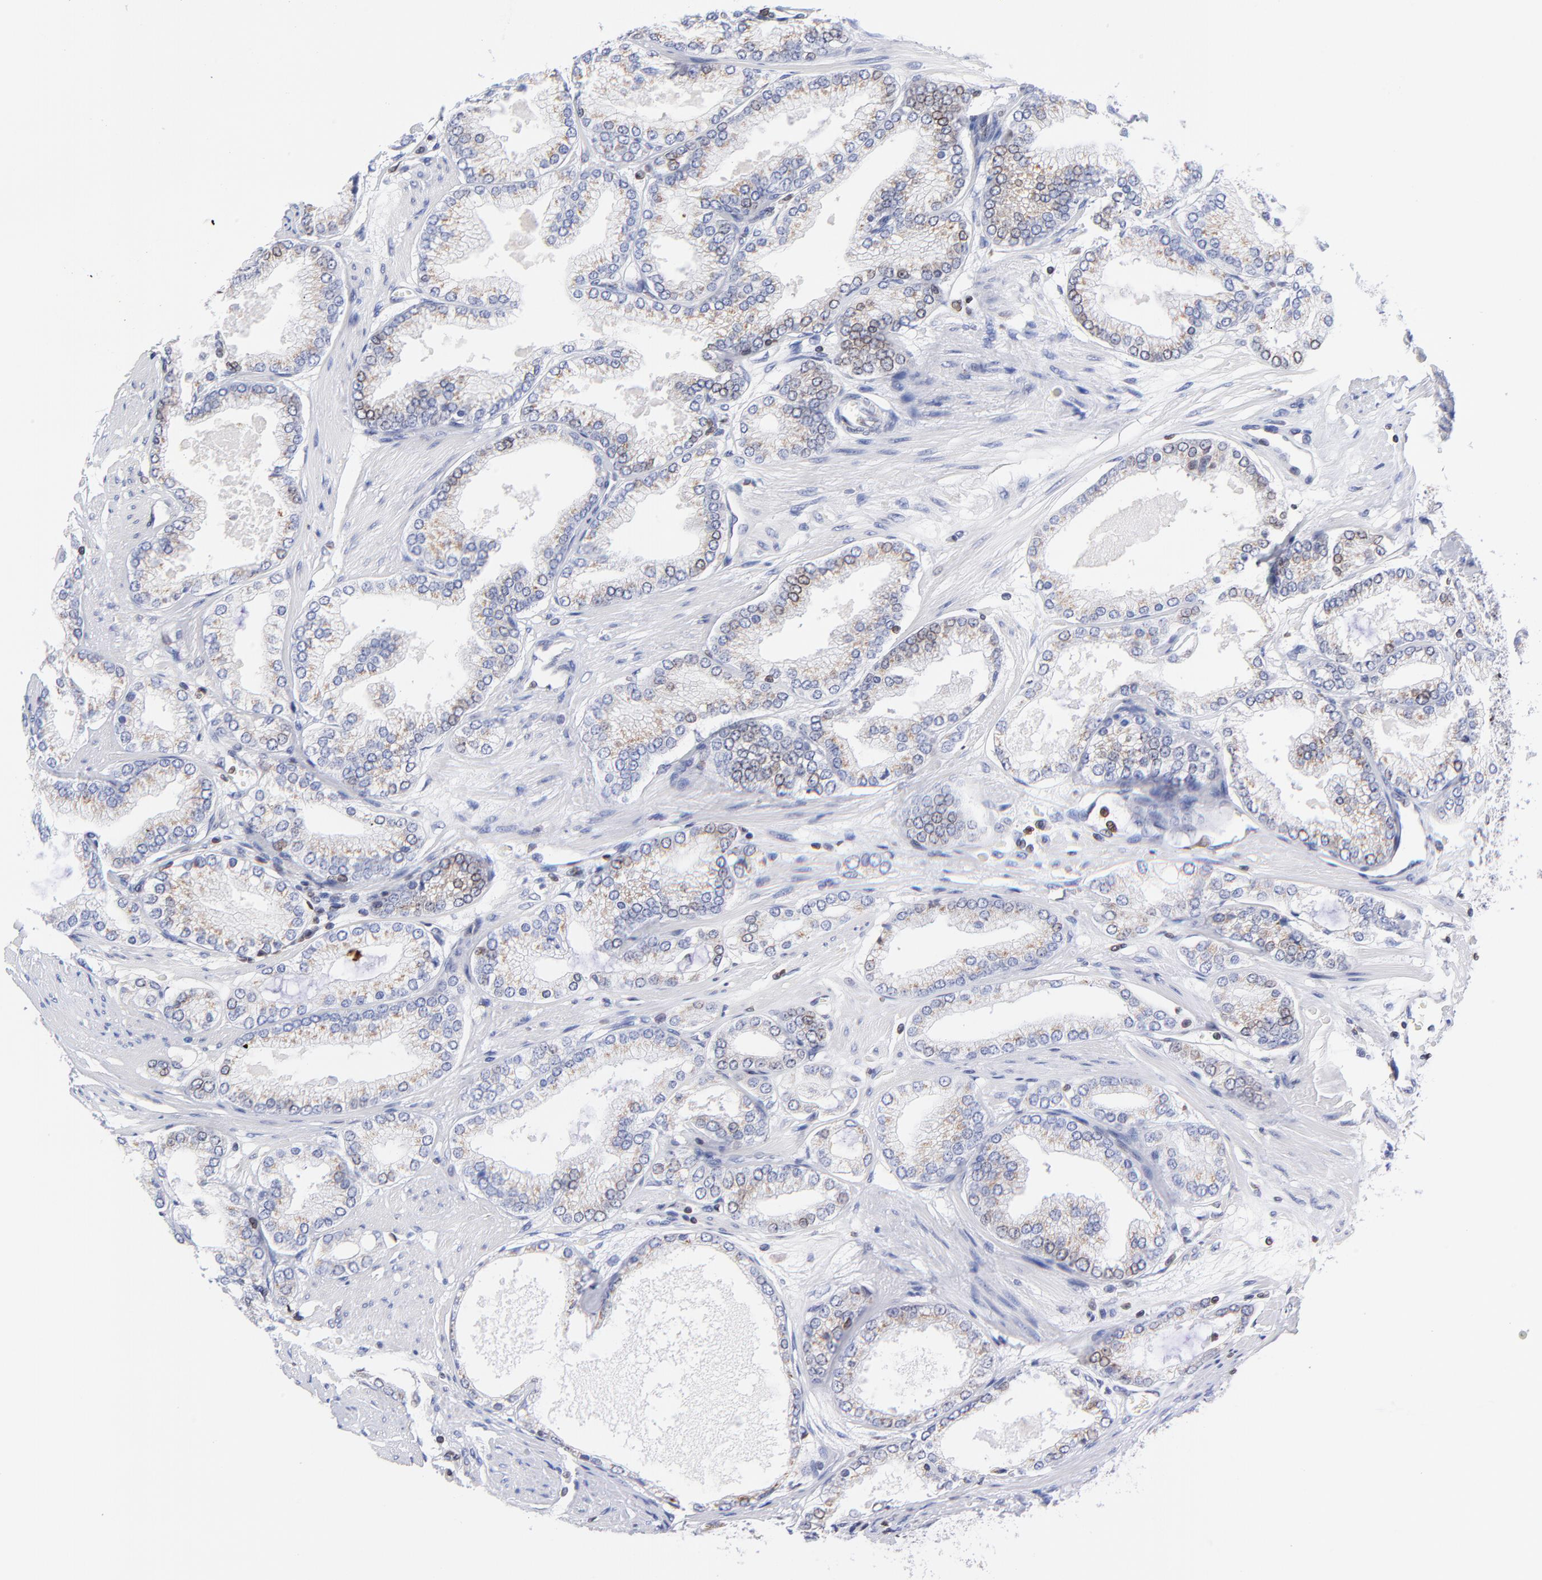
{"staining": {"intensity": "weak", "quantity": "25%-75%", "location": "cytoplasmic/membranous,nuclear"}, "tissue": "prostate cancer", "cell_type": "Tumor cells", "image_type": "cancer", "snomed": [{"axis": "morphology", "description": "Adenocarcinoma, High grade"}, {"axis": "topography", "description": "Prostate"}], "caption": "A low amount of weak cytoplasmic/membranous and nuclear positivity is seen in approximately 25%-75% of tumor cells in high-grade adenocarcinoma (prostate) tissue. The staining was performed using DAB to visualize the protein expression in brown, while the nuclei were stained in blue with hematoxylin (Magnification: 20x).", "gene": "THAP7", "patient": {"sex": "male", "age": 61}}